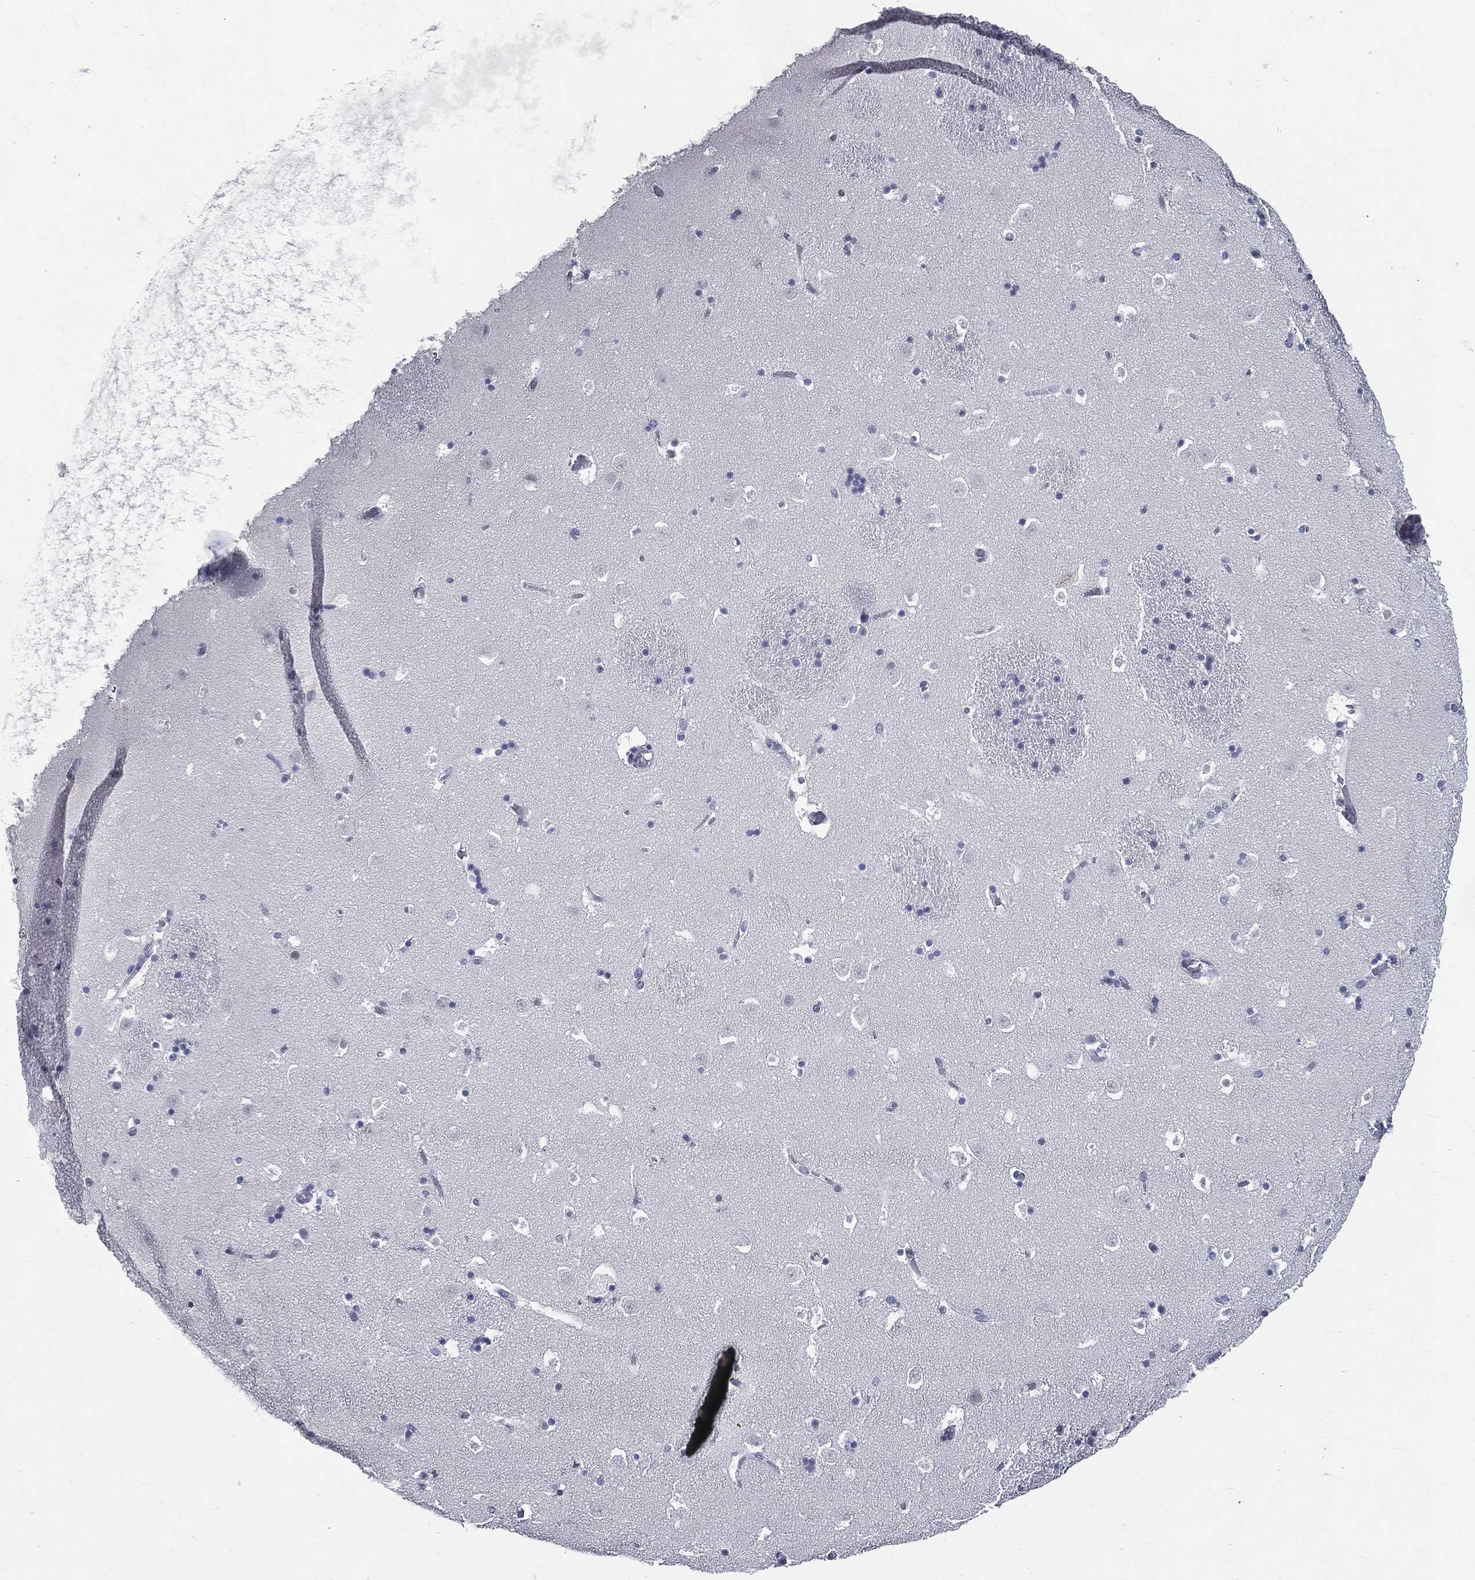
{"staining": {"intensity": "negative", "quantity": "none", "location": "none"}, "tissue": "caudate", "cell_type": "Glial cells", "image_type": "normal", "snomed": [{"axis": "morphology", "description": "Normal tissue, NOS"}, {"axis": "topography", "description": "Lateral ventricle wall"}], "caption": "An IHC micrograph of normal caudate is shown. There is no staining in glial cells of caudate. The staining was performed using DAB (3,3'-diaminobenzidine) to visualize the protein expression in brown, while the nuclei were stained in blue with hematoxylin (Magnification: 20x).", "gene": "IFT27", "patient": {"sex": "female", "age": 42}}